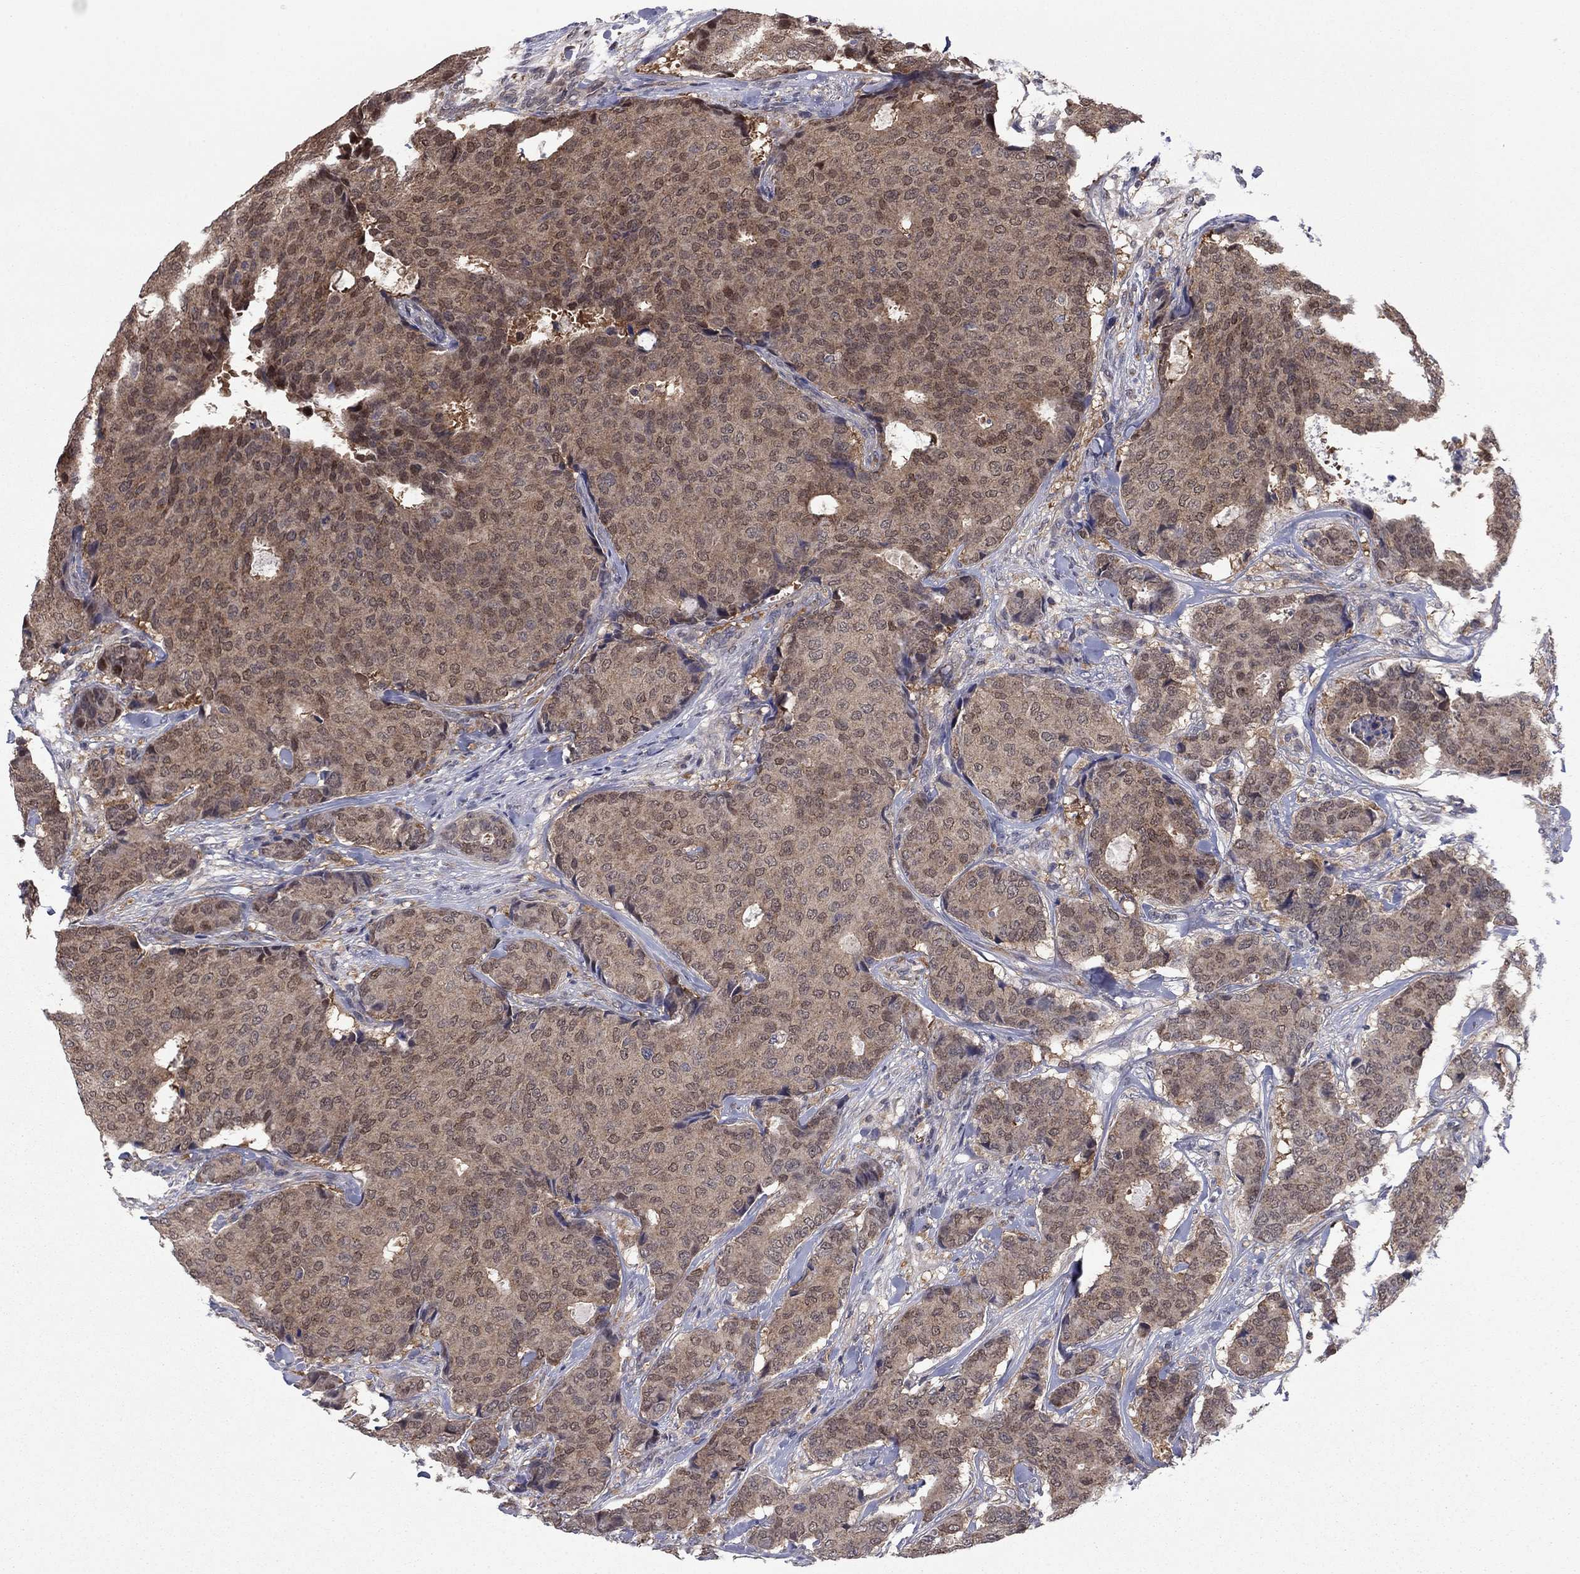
{"staining": {"intensity": "weak", "quantity": ">75%", "location": "cytoplasmic/membranous,nuclear"}, "tissue": "breast cancer", "cell_type": "Tumor cells", "image_type": "cancer", "snomed": [{"axis": "morphology", "description": "Duct carcinoma"}, {"axis": "topography", "description": "Breast"}], "caption": "Immunohistochemical staining of human breast invasive ductal carcinoma exhibits low levels of weak cytoplasmic/membranous and nuclear protein positivity in about >75% of tumor cells. The protein is stained brown, and the nuclei are stained in blue (DAB (3,3'-diaminobenzidine) IHC with brightfield microscopy, high magnification).", "gene": "GRHPR", "patient": {"sex": "female", "age": 75}}